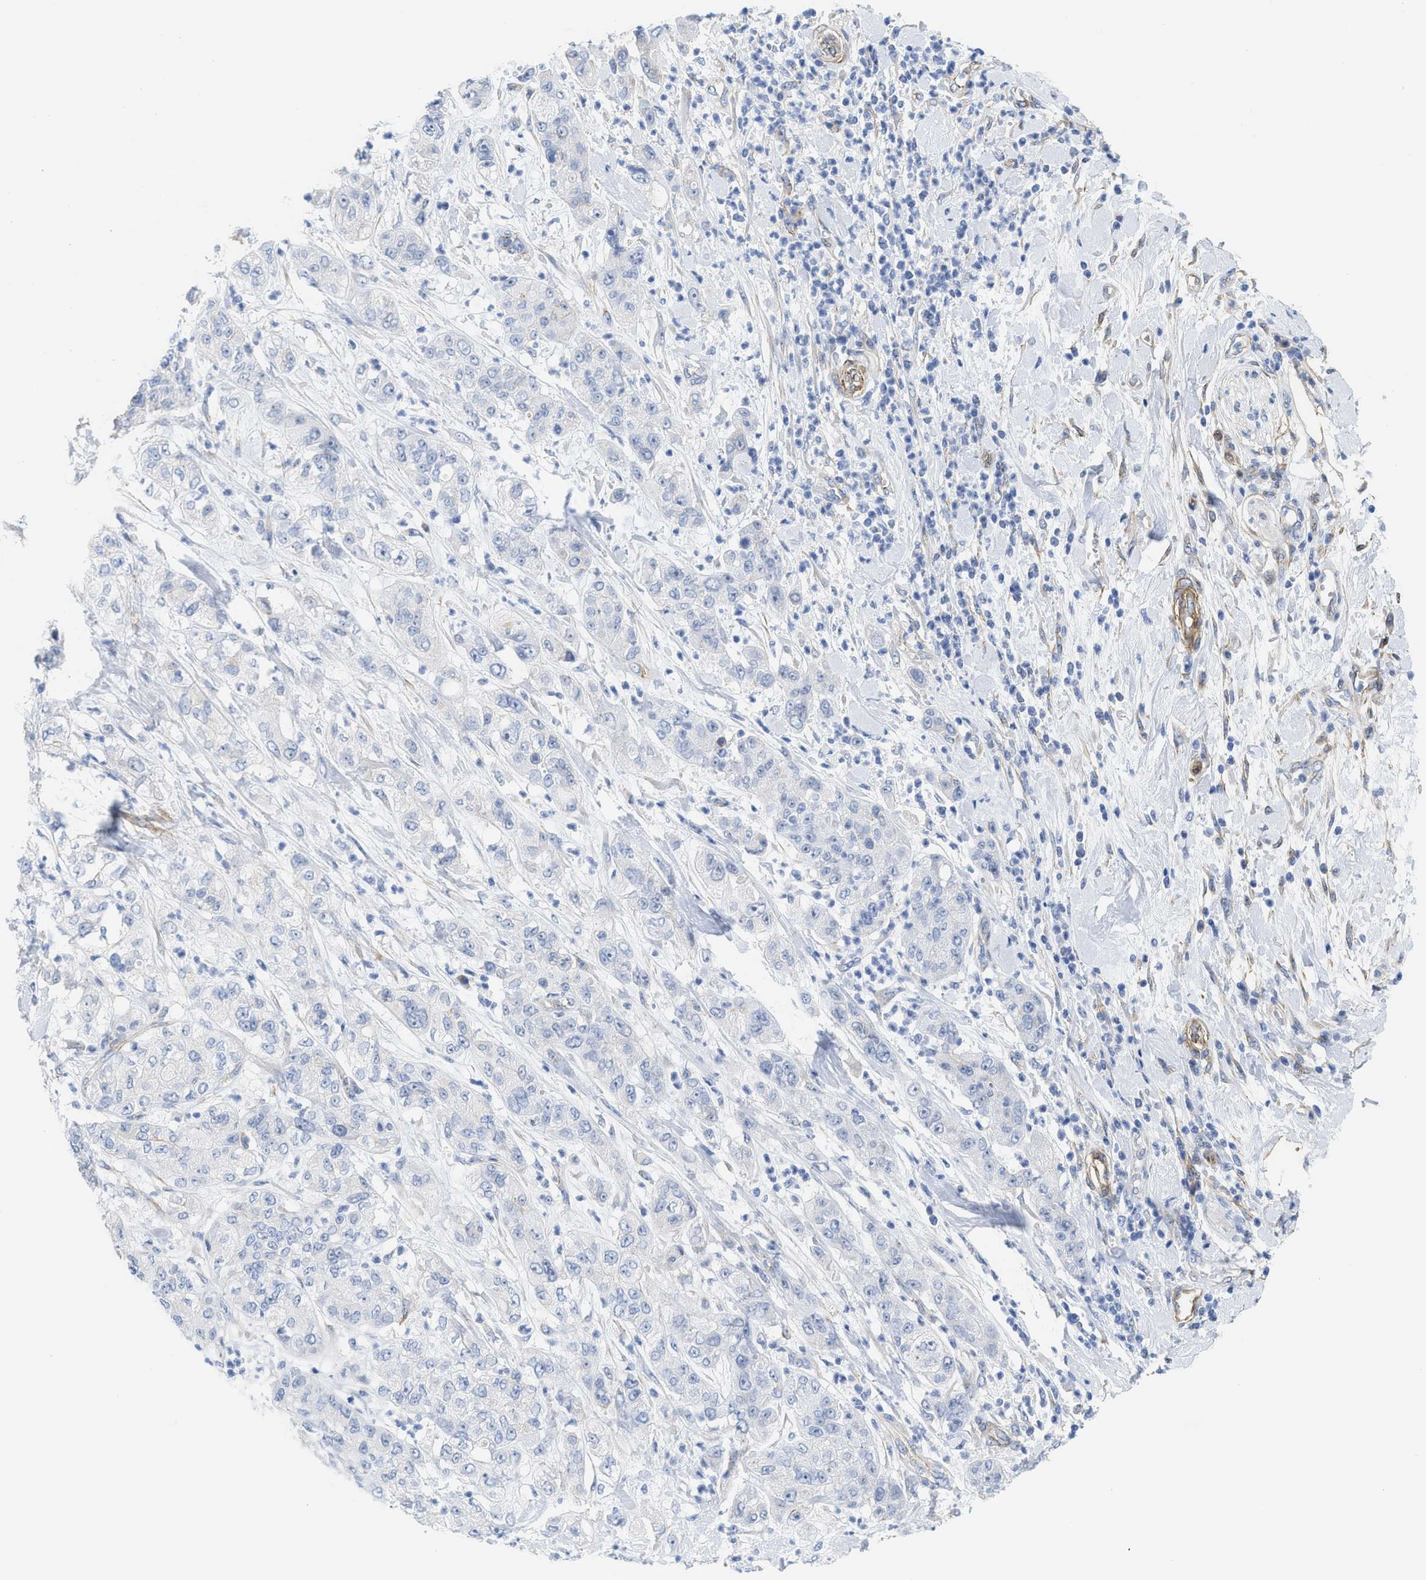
{"staining": {"intensity": "negative", "quantity": "none", "location": "none"}, "tissue": "pancreatic cancer", "cell_type": "Tumor cells", "image_type": "cancer", "snomed": [{"axis": "morphology", "description": "Adenocarcinoma, NOS"}, {"axis": "topography", "description": "Pancreas"}], "caption": "Immunohistochemistry (IHC) of human pancreatic cancer exhibits no positivity in tumor cells.", "gene": "TUB", "patient": {"sex": "female", "age": 78}}